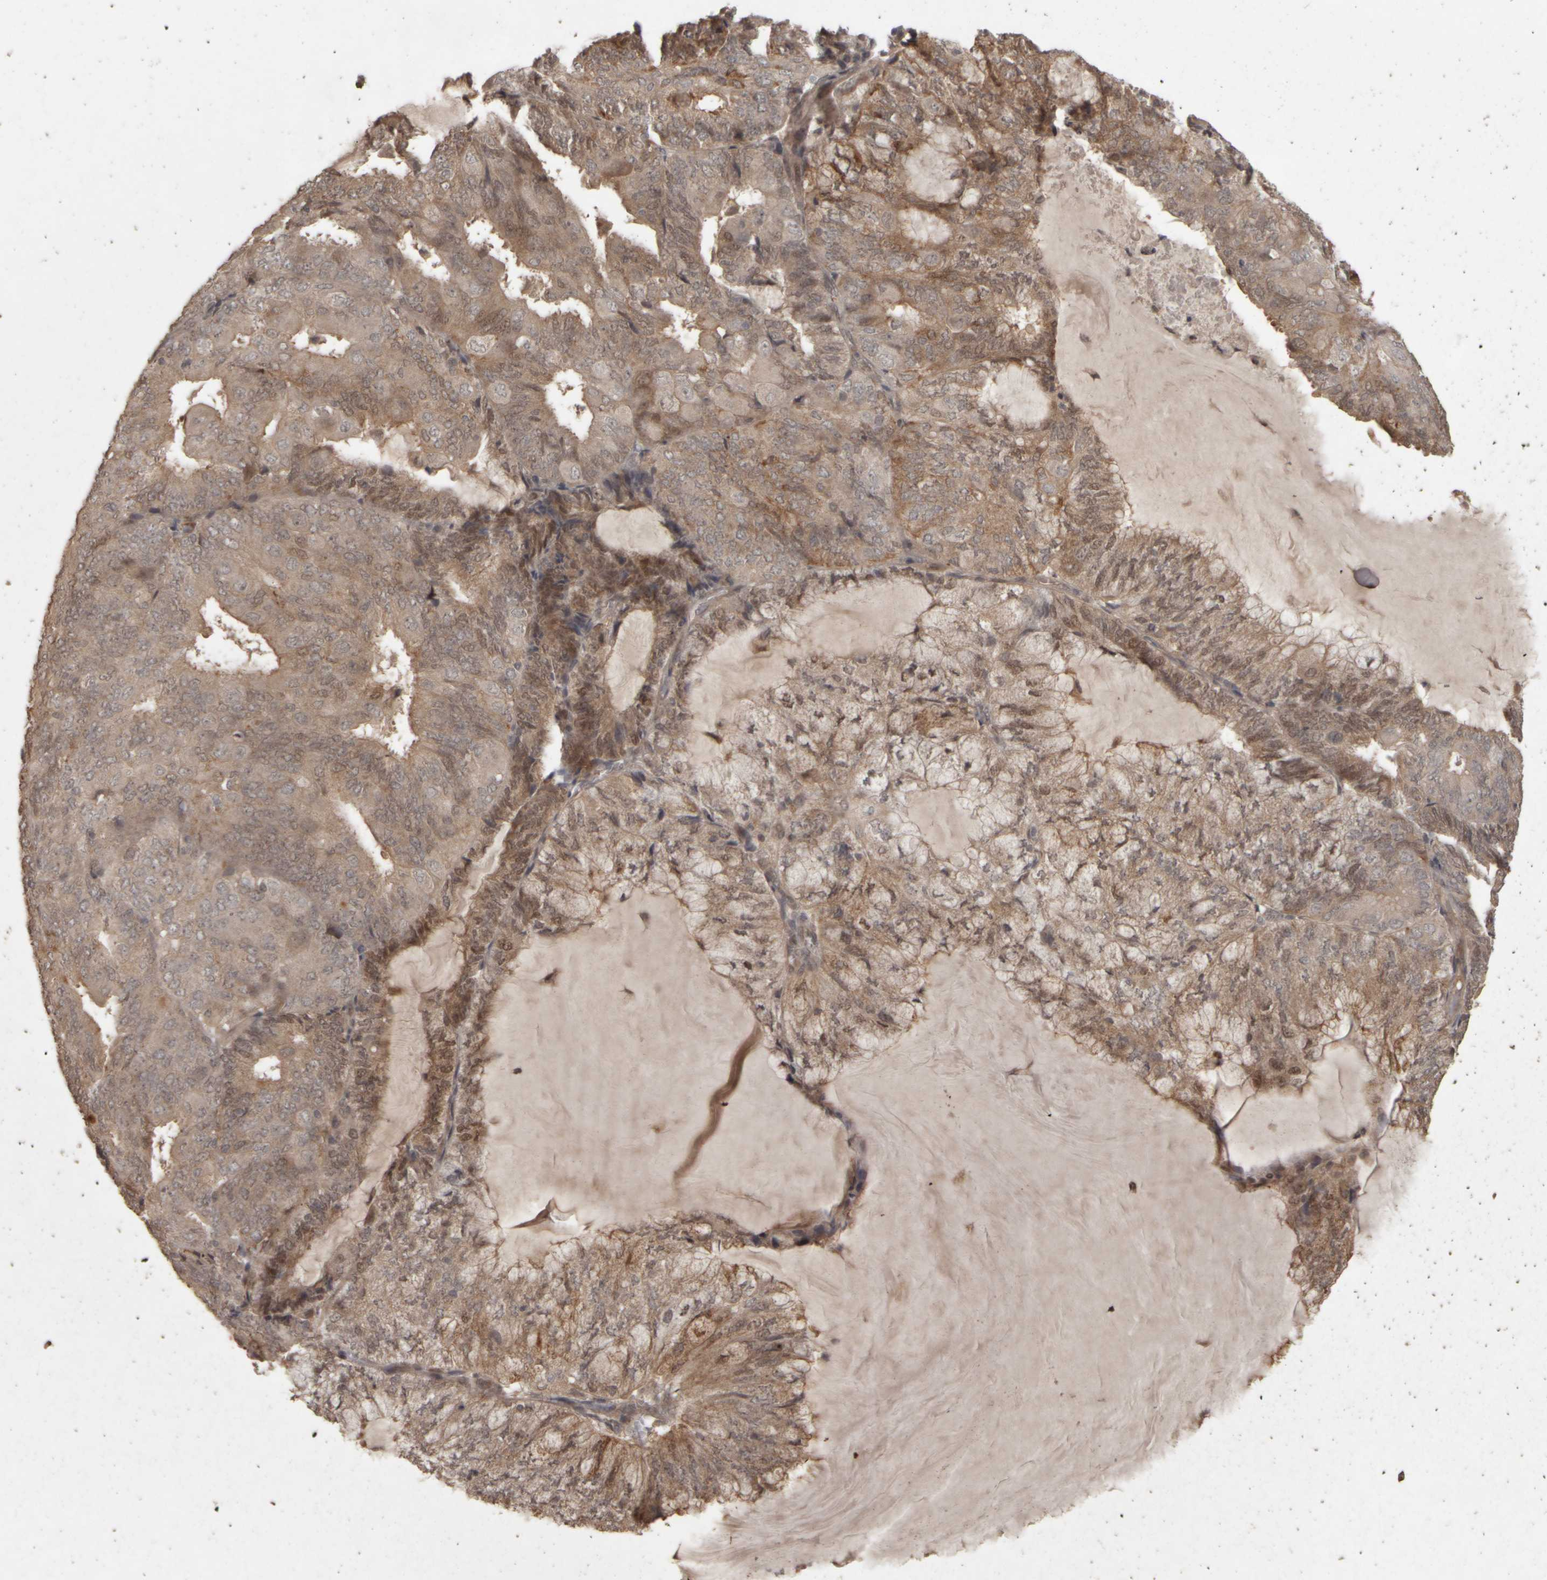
{"staining": {"intensity": "moderate", "quantity": ">75%", "location": "cytoplasmic/membranous,nuclear"}, "tissue": "endometrial cancer", "cell_type": "Tumor cells", "image_type": "cancer", "snomed": [{"axis": "morphology", "description": "Adenocarcinoma, NOS"}, {"axis": "topography", "description": "Endometrium"}], "caption": "Endometrial adenocarcinoma tissue demonstrates moderate cytoplasmic/membranous and nuclear staining in about >75% of tumor cells, visualized by immunohistochemistry.", "gene": "ACO1", "patient": {"sex": "female", "age": 81}}